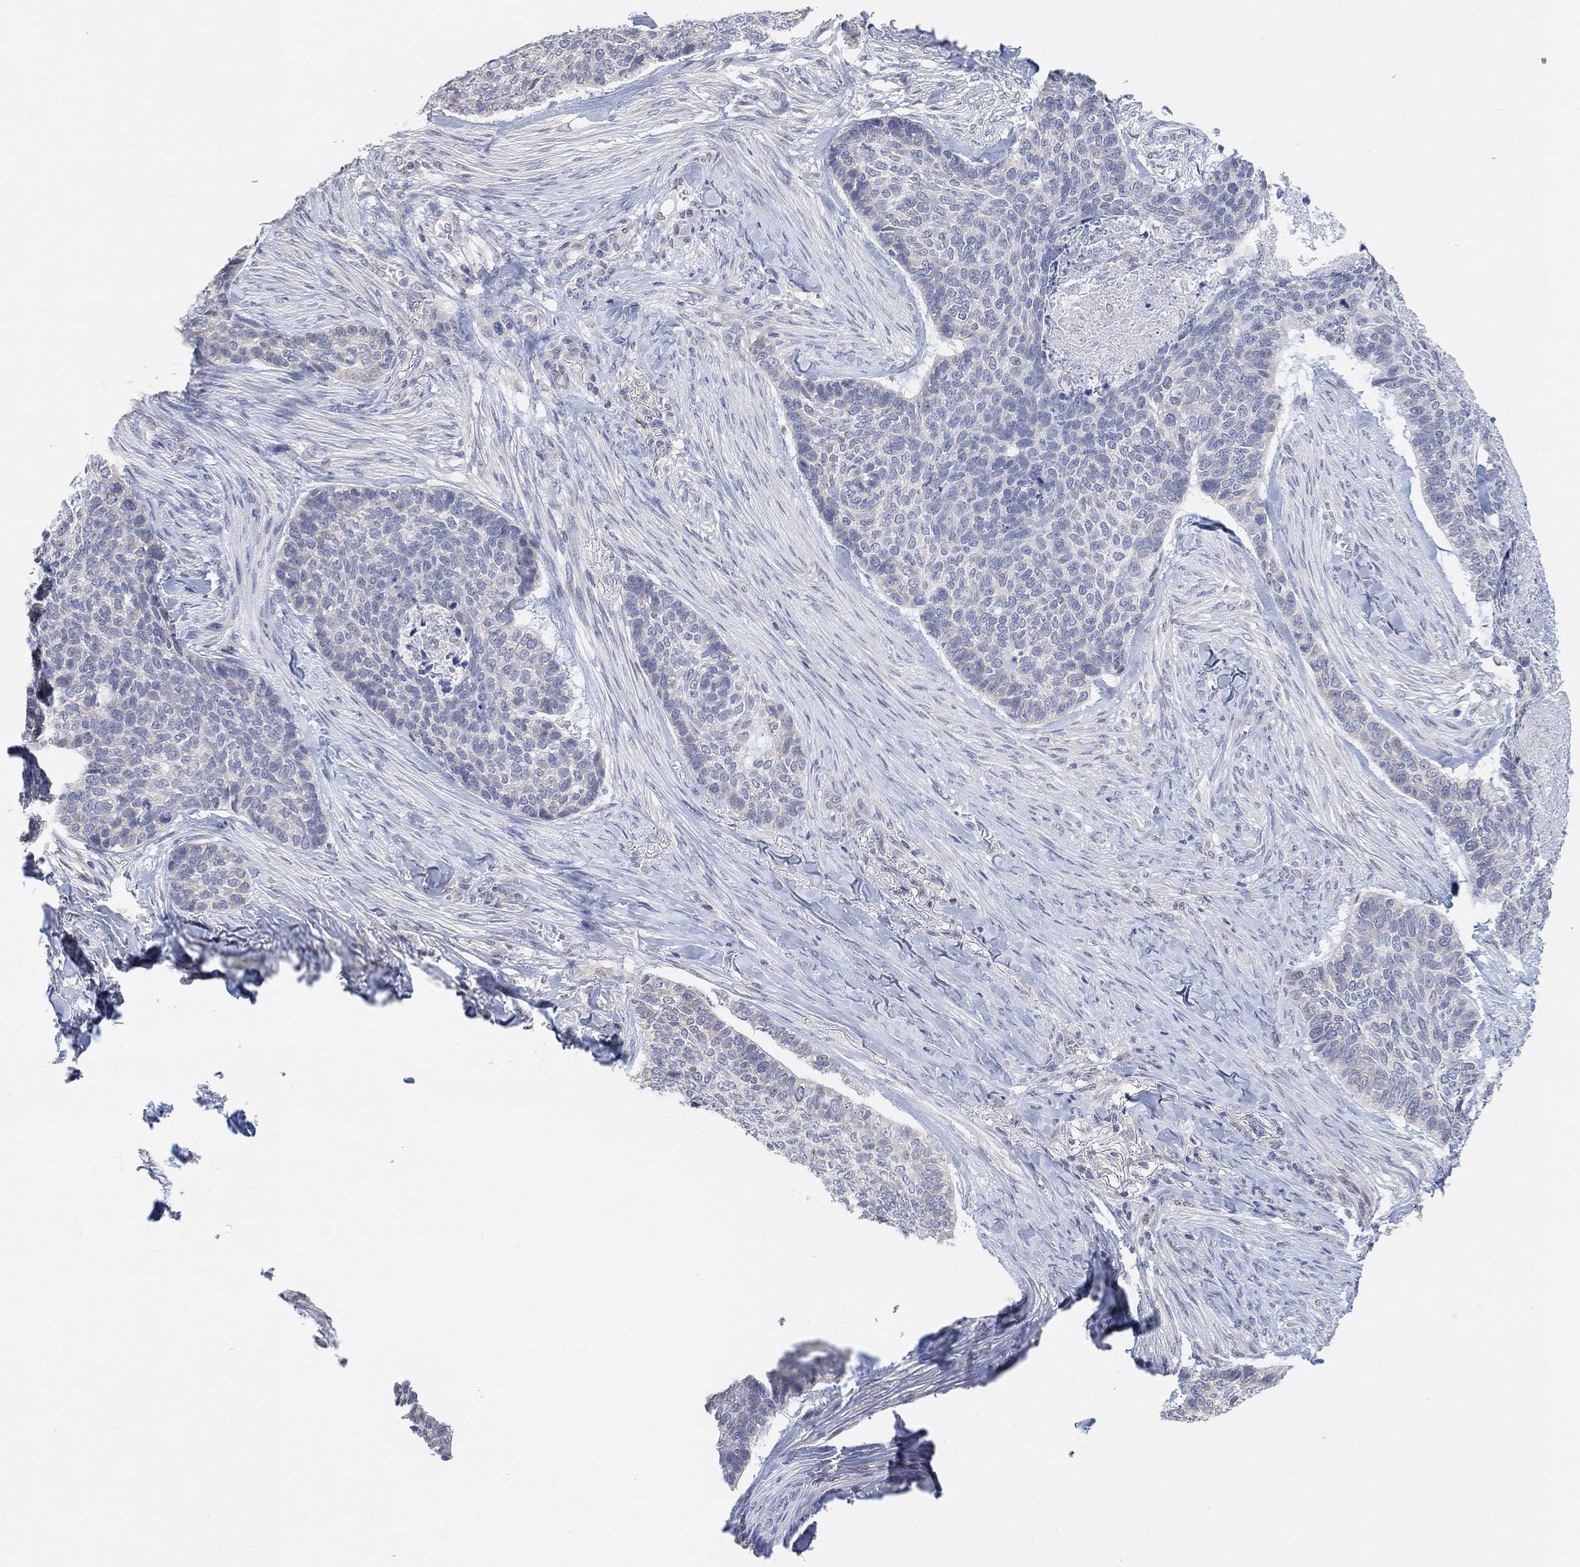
{"staining": {"intensity": "negative", "quantity": "none", "location": "none"}, "tissue": "skin cancer", "cell_type": "Tumor cells", "image_type": "cancer", "snomed": [{"axis": "morphology", "description": "Basal cell carcinoma"}, {"axis": "topography", "description": "Skin"}], "caption": "High power microscopy image of an immunohistochemistry image of skin basal cell carcinoma, revealing no significant expression in tumor cells.", "gene": "MUC1", "patient": {"sex": "female", "age": 69}}